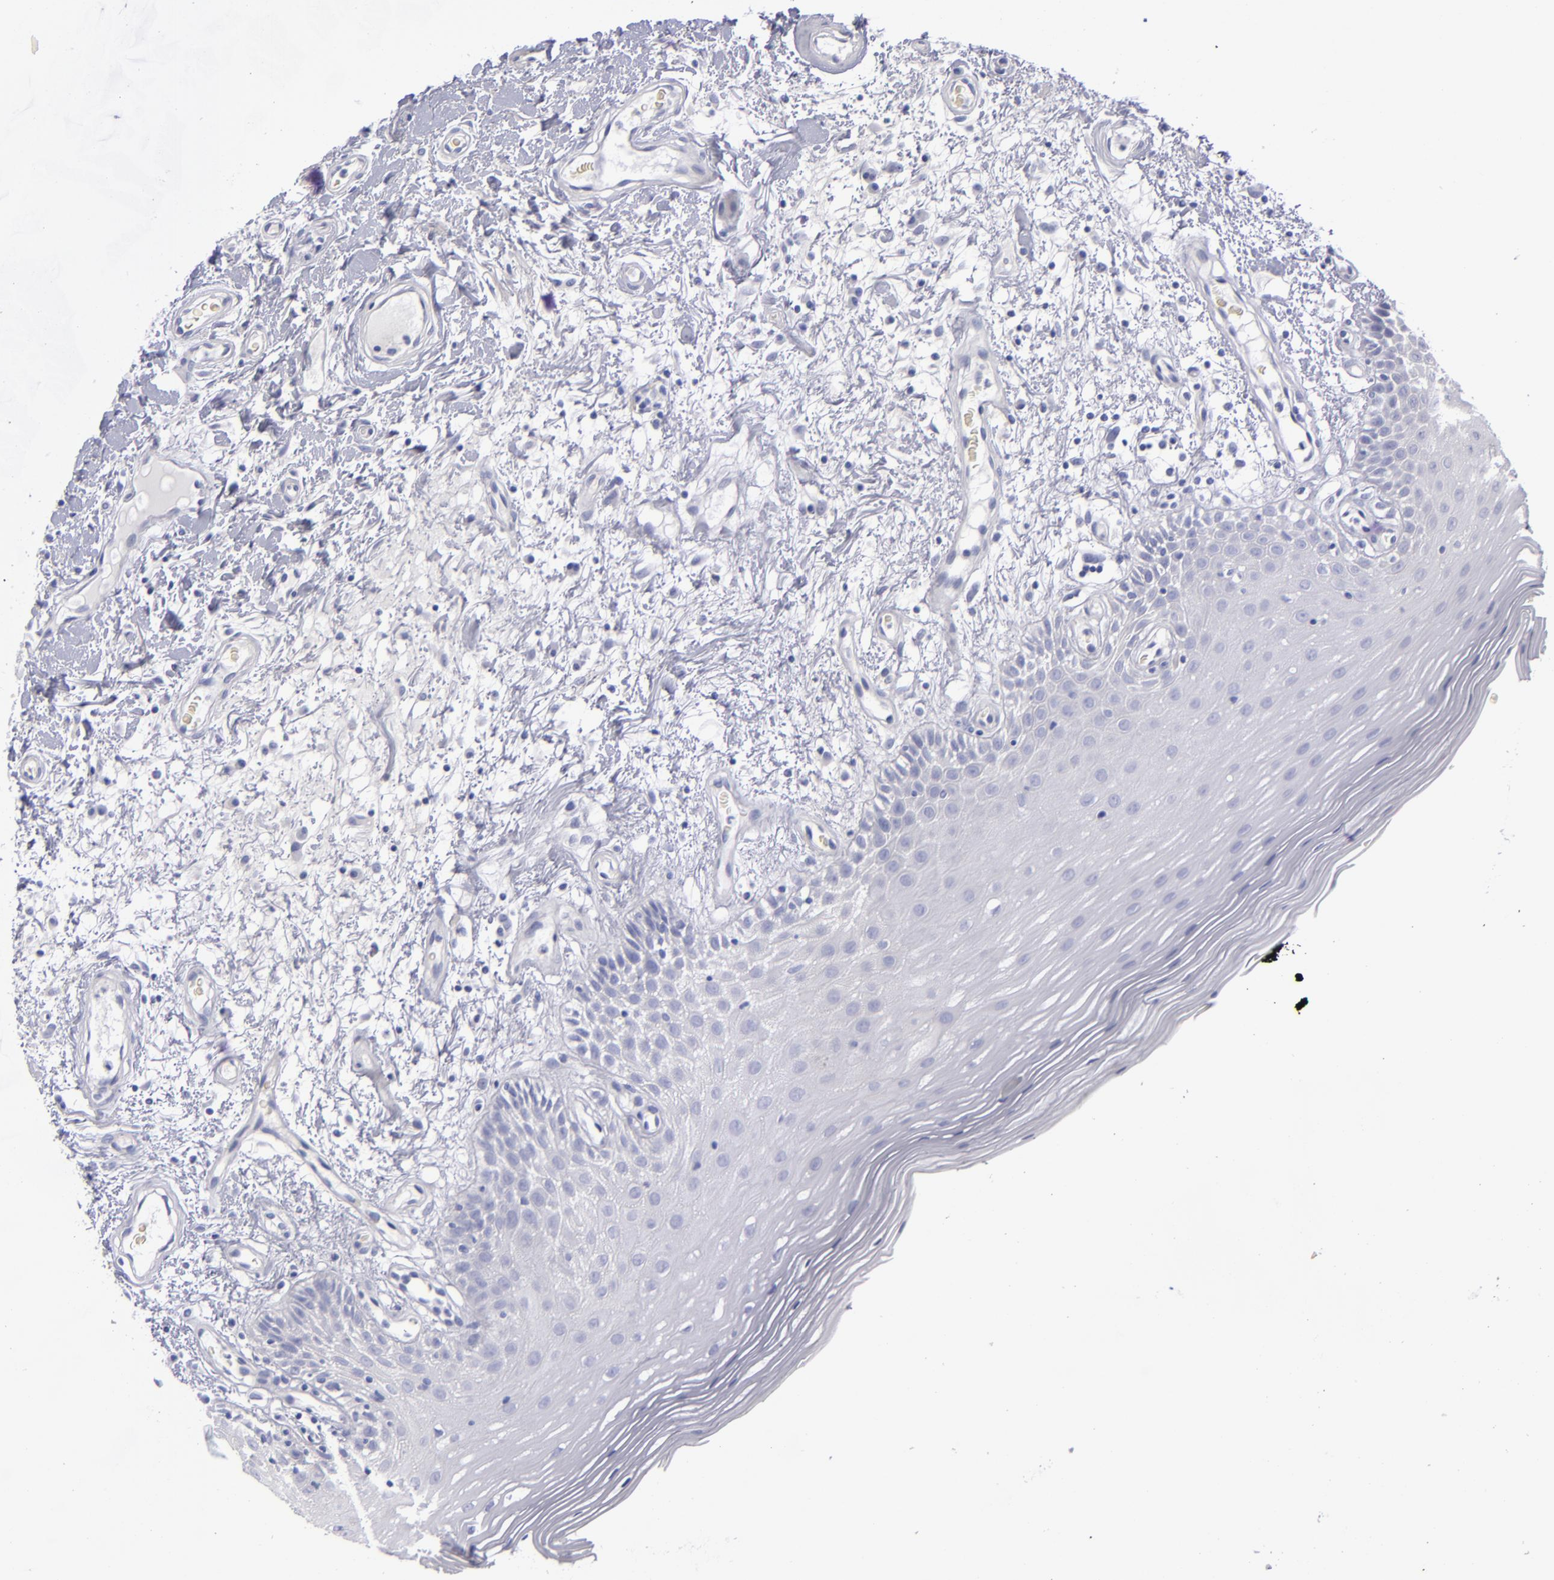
{"staining": {"intensity": "negative", "quantity": "none", "location": "none"}, "tissue": "oral mucosa", "cell_type": "Squamous epithelial cells", "image_type": "normal", "snomed": [{"axis": "morphology", "description": "Normal tissue, NOS"}, {"axis": "morphology", "description": "Squamous cell carcinoma, NOS"}, {"axis": "topography", "description": "Skeletal muscle"}, {"axis": "topography", "description": "Oral tissue"}, {"axis": "topography", "description": "Head-Neck"}], "caption": "The image demonstrates no staining of squamous epithelial cells in normal oral mucosa. (Immunohistochemistry (ihc), brightfield microscopy, high magnification).", "gene": "CD22", "patient": {"sex": "male", "age": 71}}